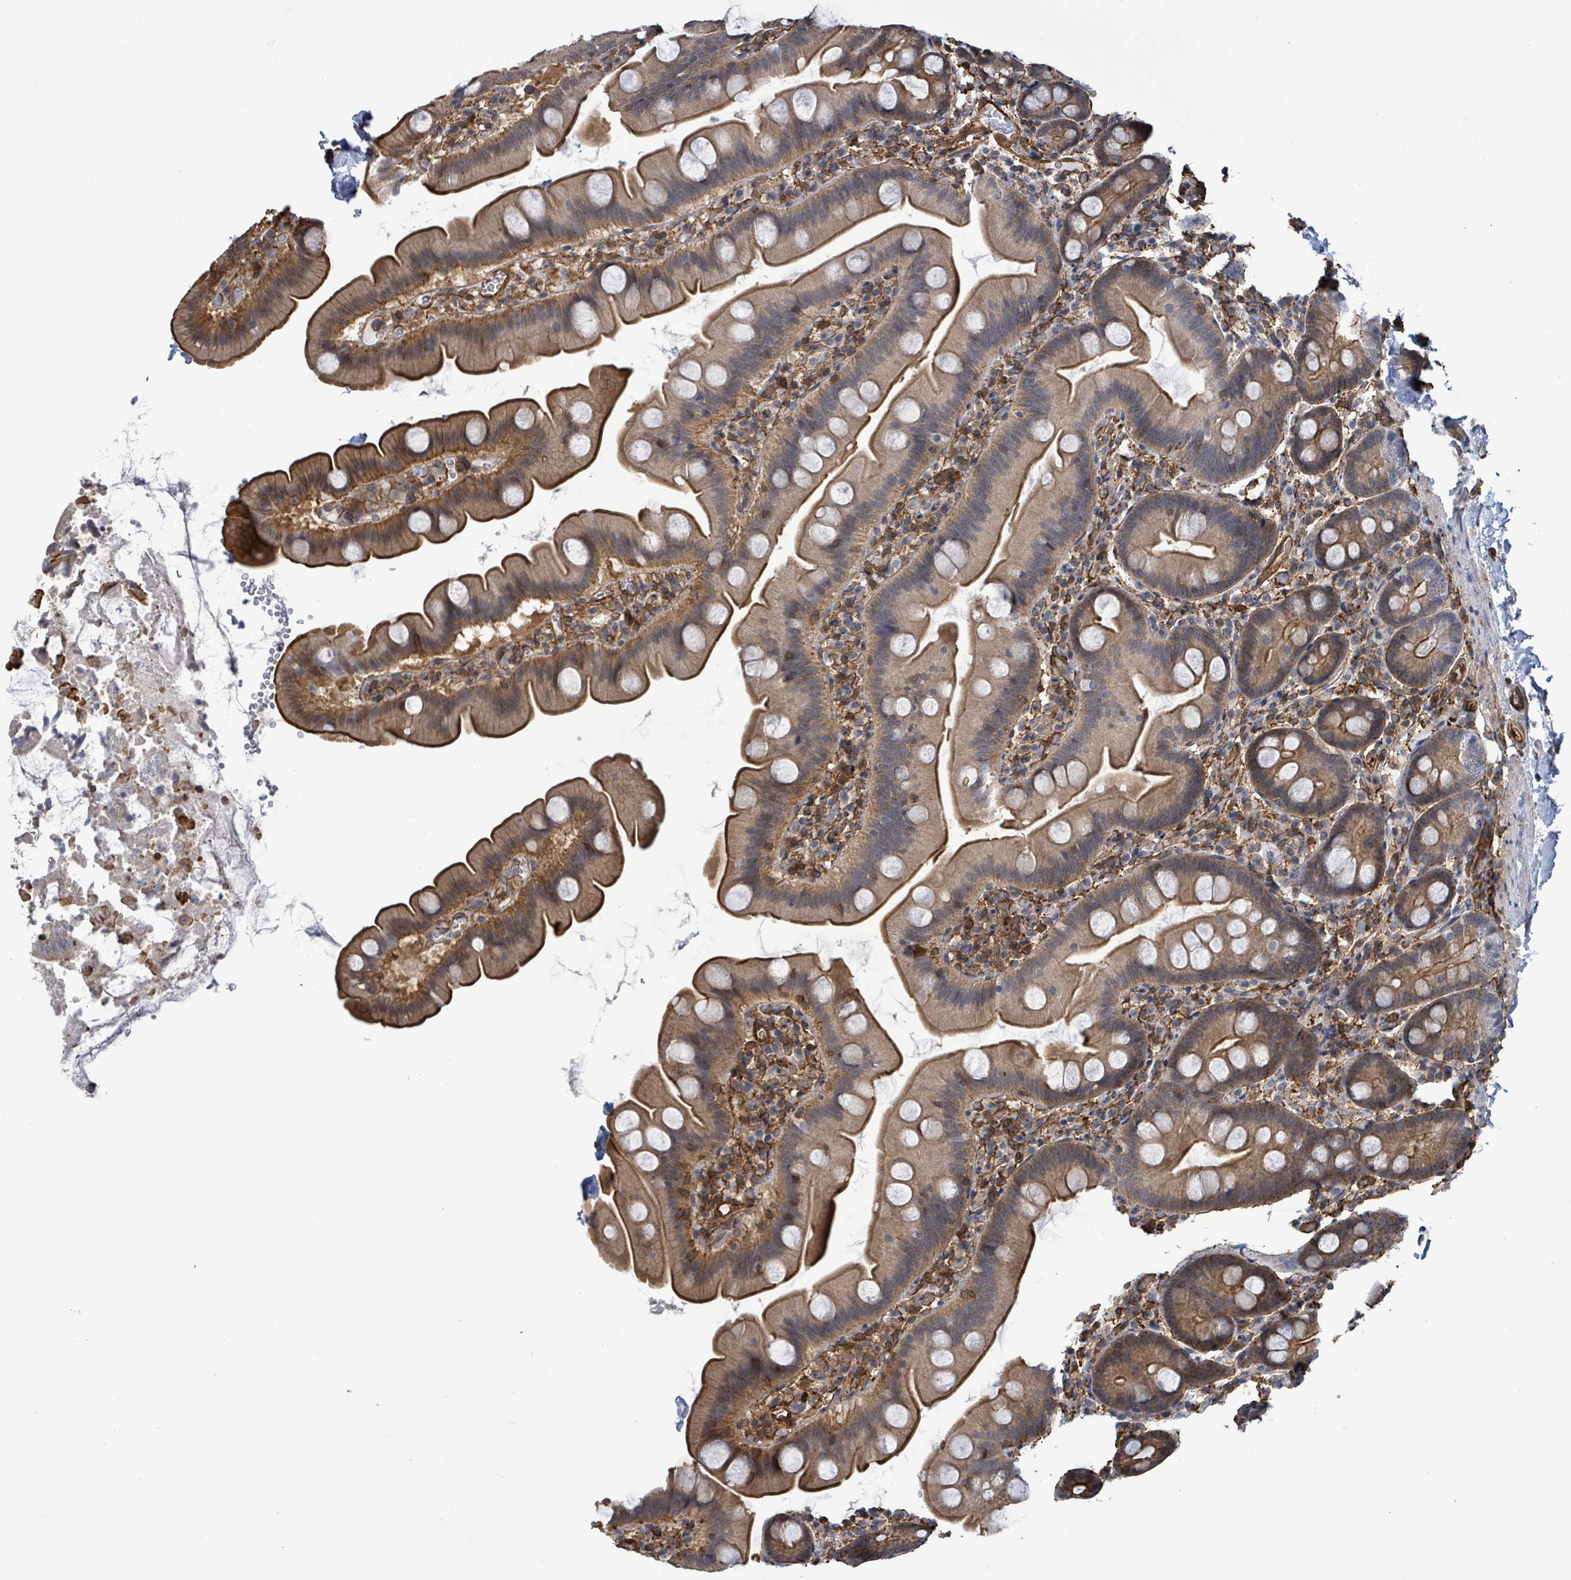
{"staining": {"intensity": "moderate", "quantity": ">75%", "location": "cytoplasmic/membranous"}, "tissue": "small intestine", "cell_type": "Glandular cells", "image_type": "normal", "snomed": [{"axis": "morphology", "description": "Normal tissue, NOS"}, {"axis": "topography", "description": "Small intestine"}], "caption": "A histopathology image of human small intestine stained for a protein demonstrates moderate cytoplasmic/membranous brown staining in glandular cells.", "gene": "PRKRIP1", "patient": {"sex": "female", "age": 68}}